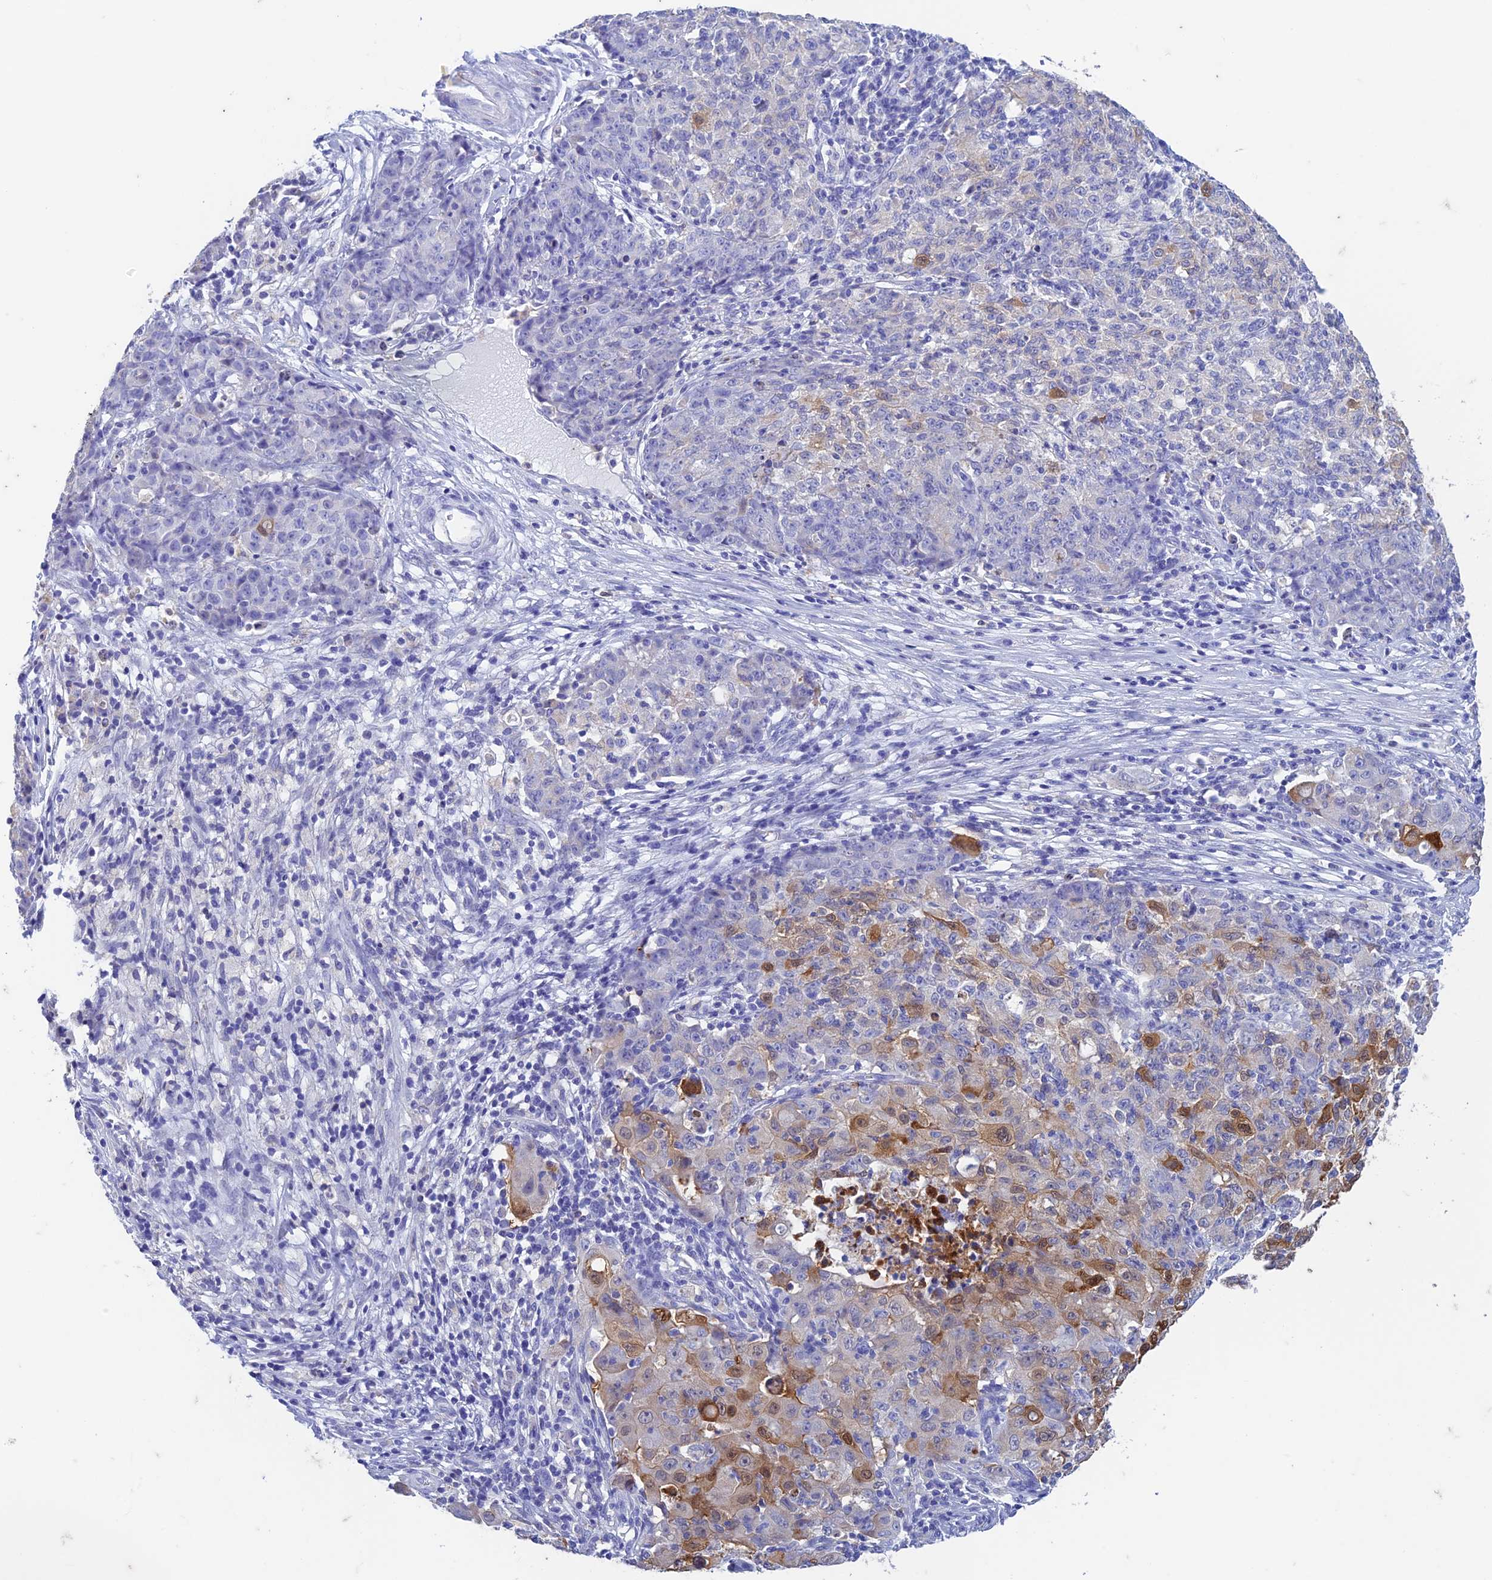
{"staining": {"intensity": "moderate", "quantity": "<25%", "location": "cytoplasmic/membranous,nuclear"}, "tissue": "ovarian cancer", "cell_type": "Tumor cells", "image_type": "cancer", "snomed": [{"axis": "morphology", "description": "Carcinoma, endometroid"}, {"axis": "topography", "description": "Ovary"}], "caption": "High-magnification brightfield microscopy of ovarian endometroid carcinoma stained with DAB (3,3'-diaminobenzidine) (brown) and counterstained with hematoxylin (blue). tumor cells exhibit moderate cytoplasmic/membranous and nuclear expression is present in approximately<25% of cells. The staining was performed using DAB to visualize the protein expression in brown, while the nuclei were stained in blue with hematoxylin (Magnification: 20x).", "gene": "FGF7", "patient": {"sex": "female", "age": 42}}